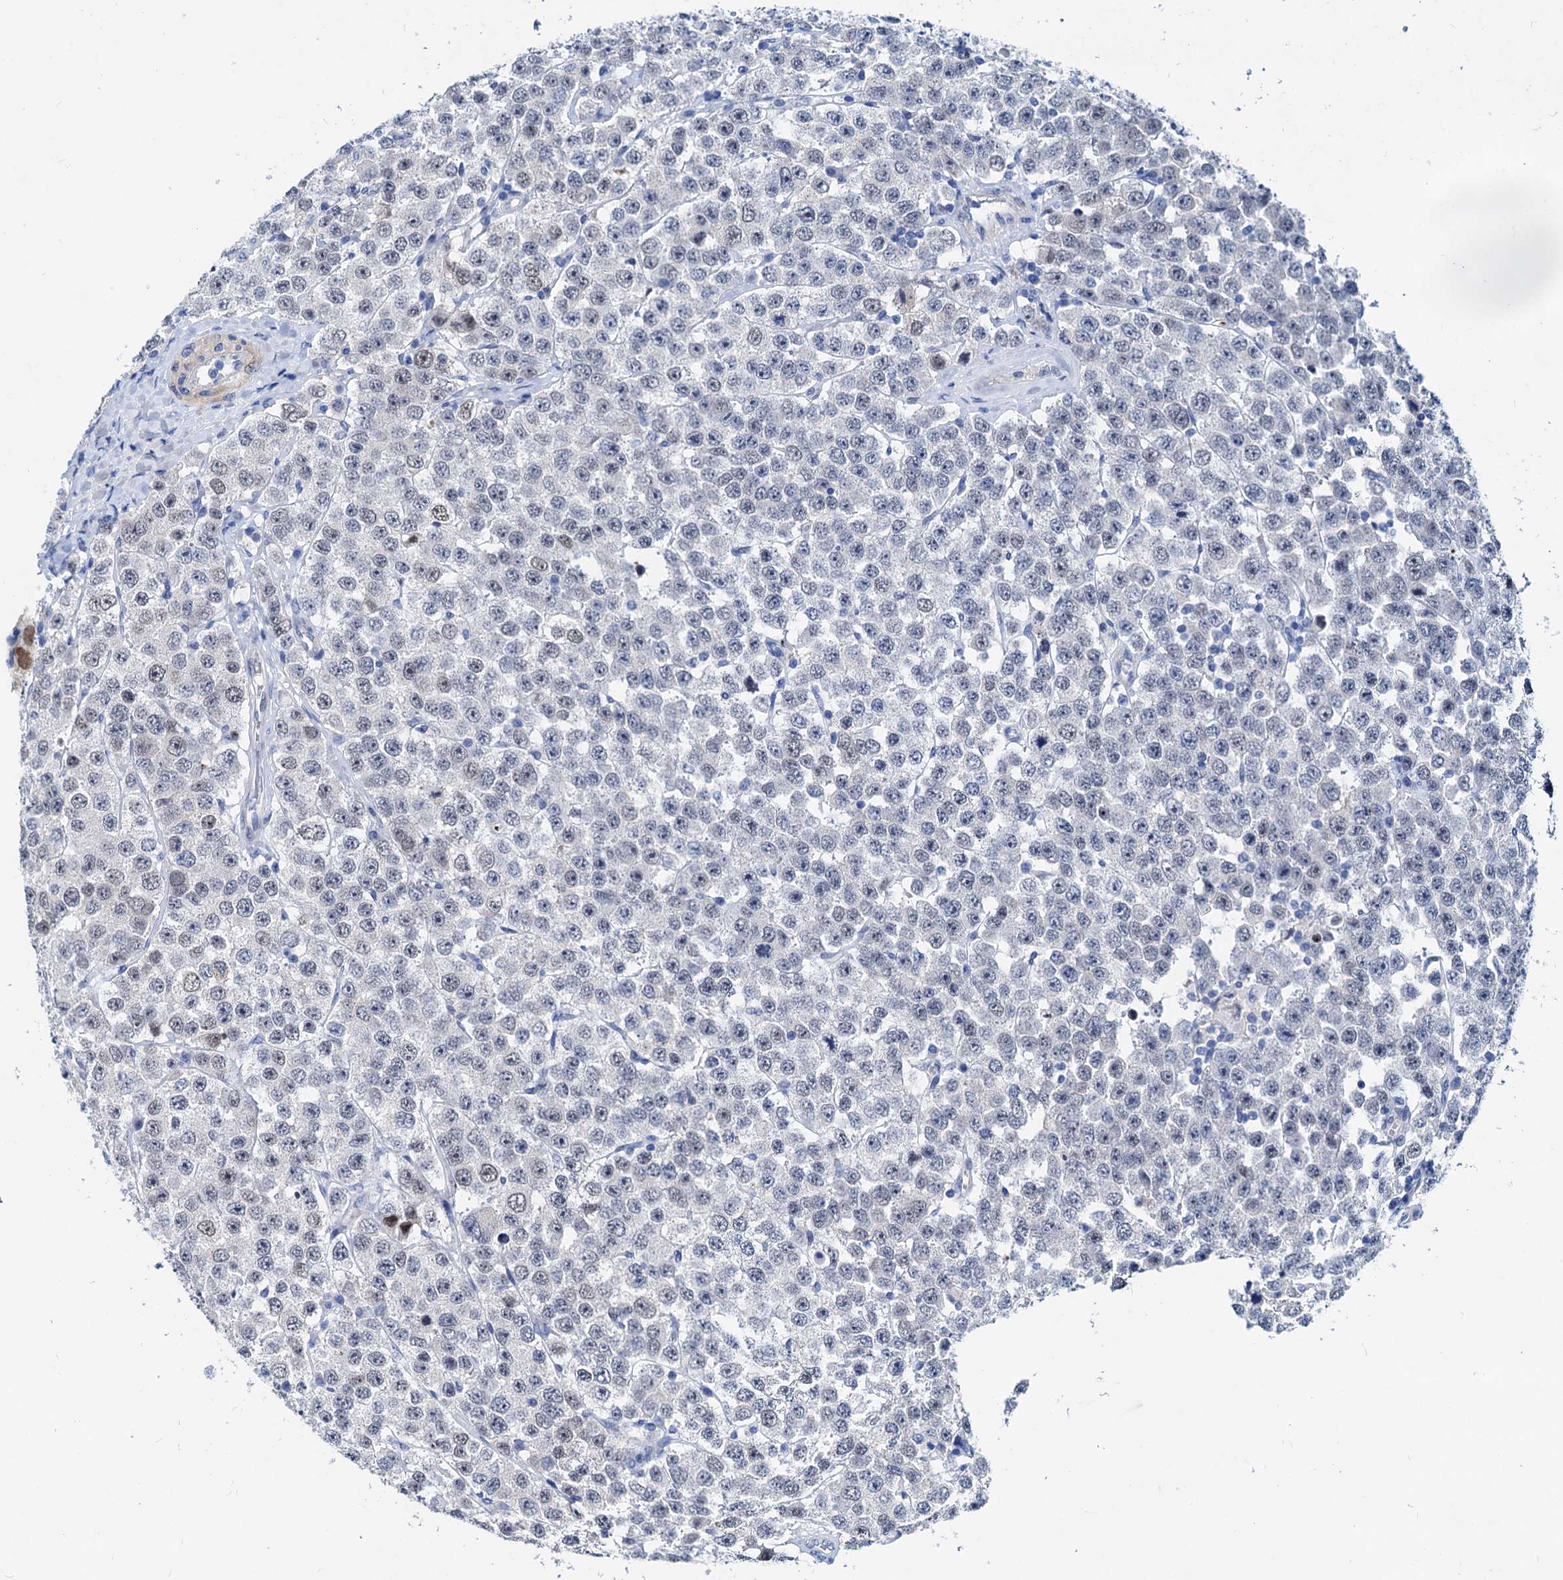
{"staining": {"intensity": "negative", "quantity": "none", "location": "none"}, "tissue": "testis cancer", "cell_type": "Tumor cells", "image_type": "cancer", "snomed": [{"axis": "morphology", "description": "Seminoma, NOS"}, {"axis": "topography", "description": "Testis"}], "caption": "This is an IHC photomicrograph of human seminoma (testis). There is no staining in tumor cells.", "gene": "HSF2", "patient": {"sex": "male", "age": 28}}